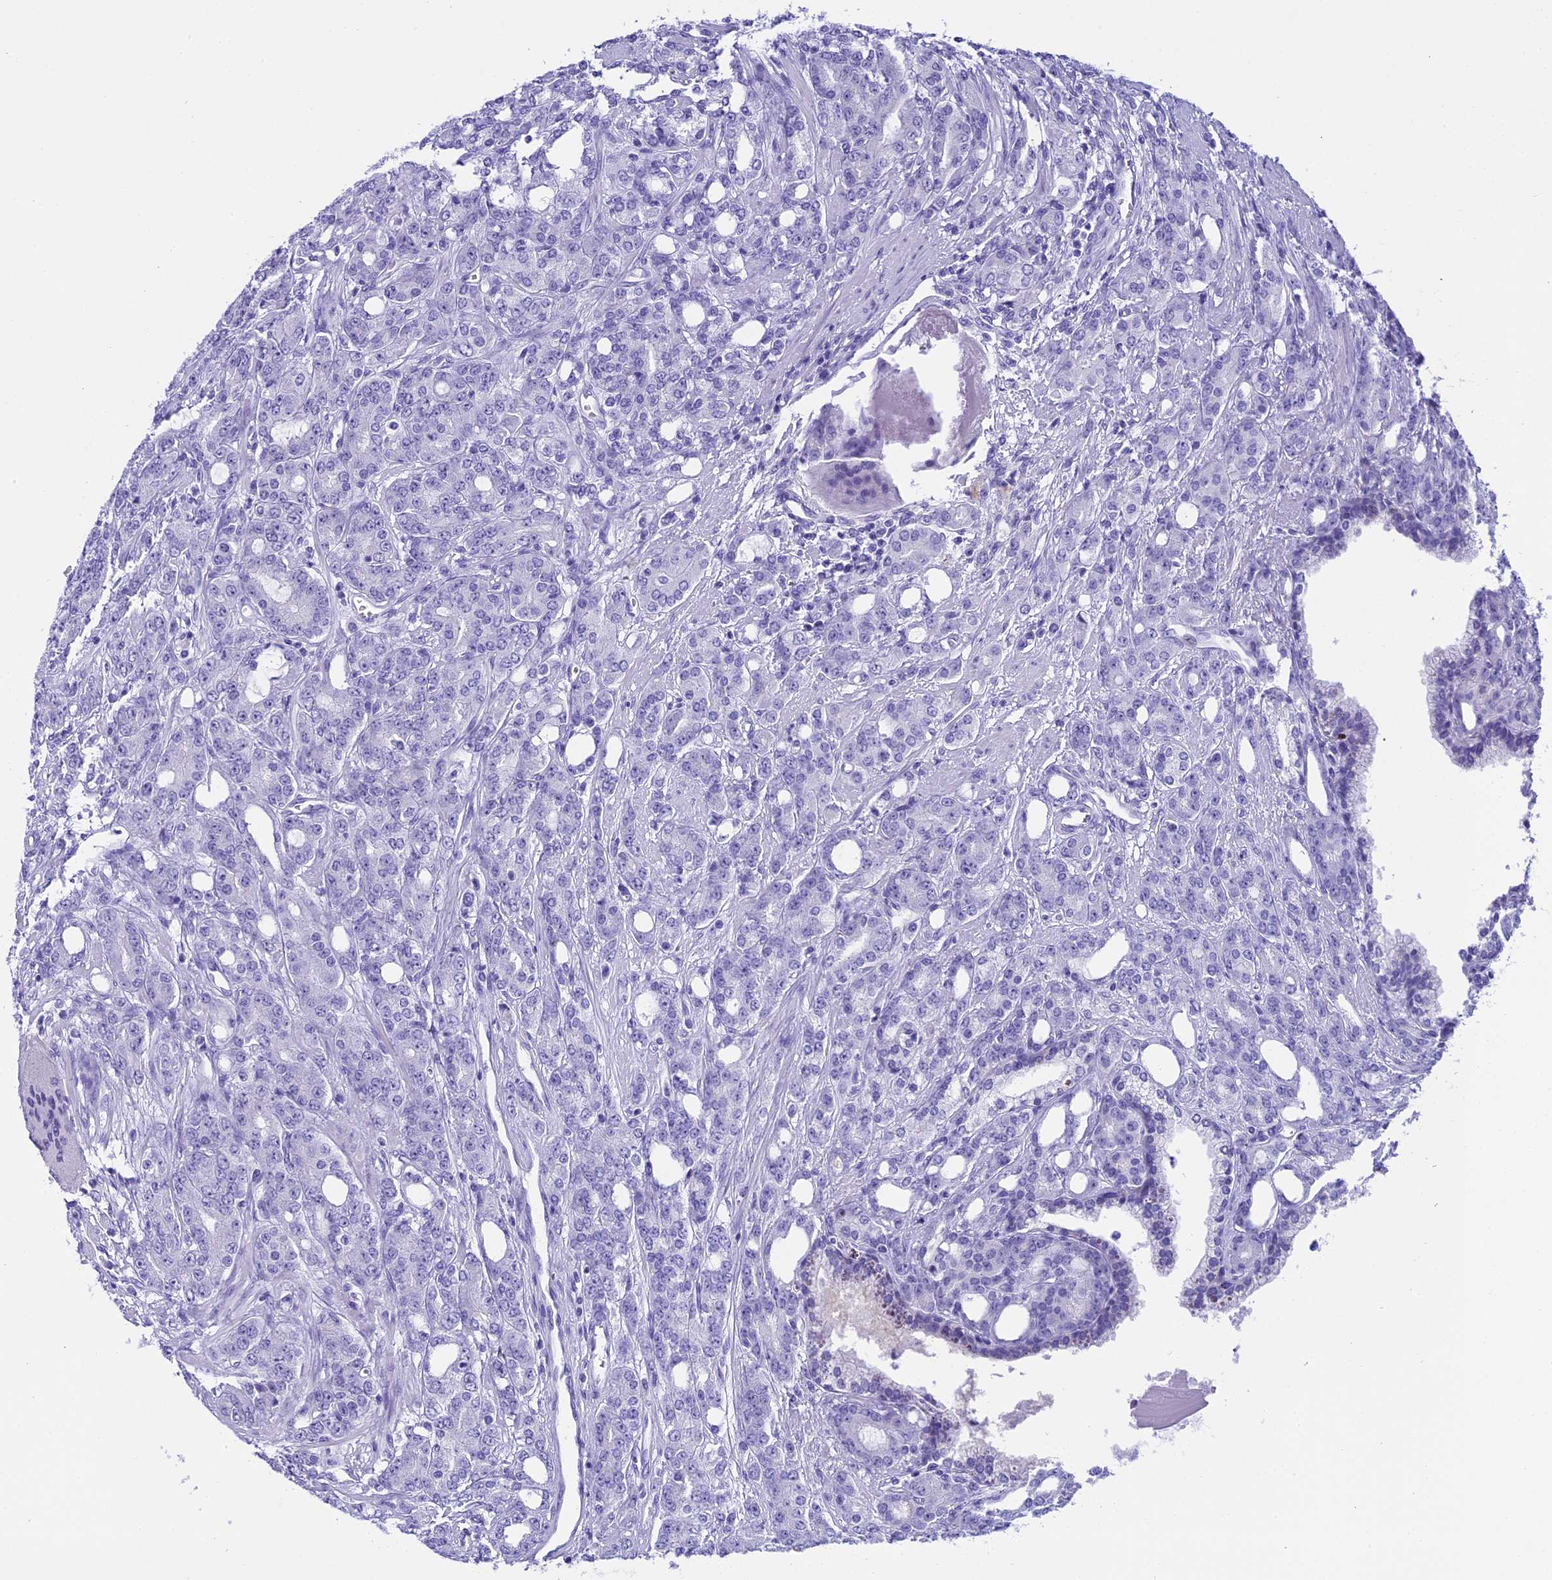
{"staining": {"intensity": "negative", "quantity": "none", "location": "none"}, "tissue": "prostate cancer", "cell_type": "Tumor cells", "image_type": "cancer", "snomed": [{"axis": "morphology", "description": "Adenocarcinoma, High grade"}, {"axis": "topography", "description": "Prostate"}], "caption": "An image of human prostate cancer (adenocarcinoma (high-grade)) is negative for staining in tumor cells.", "gene": "KCTD14", "patient": {"sex": "male", "age": 62}}